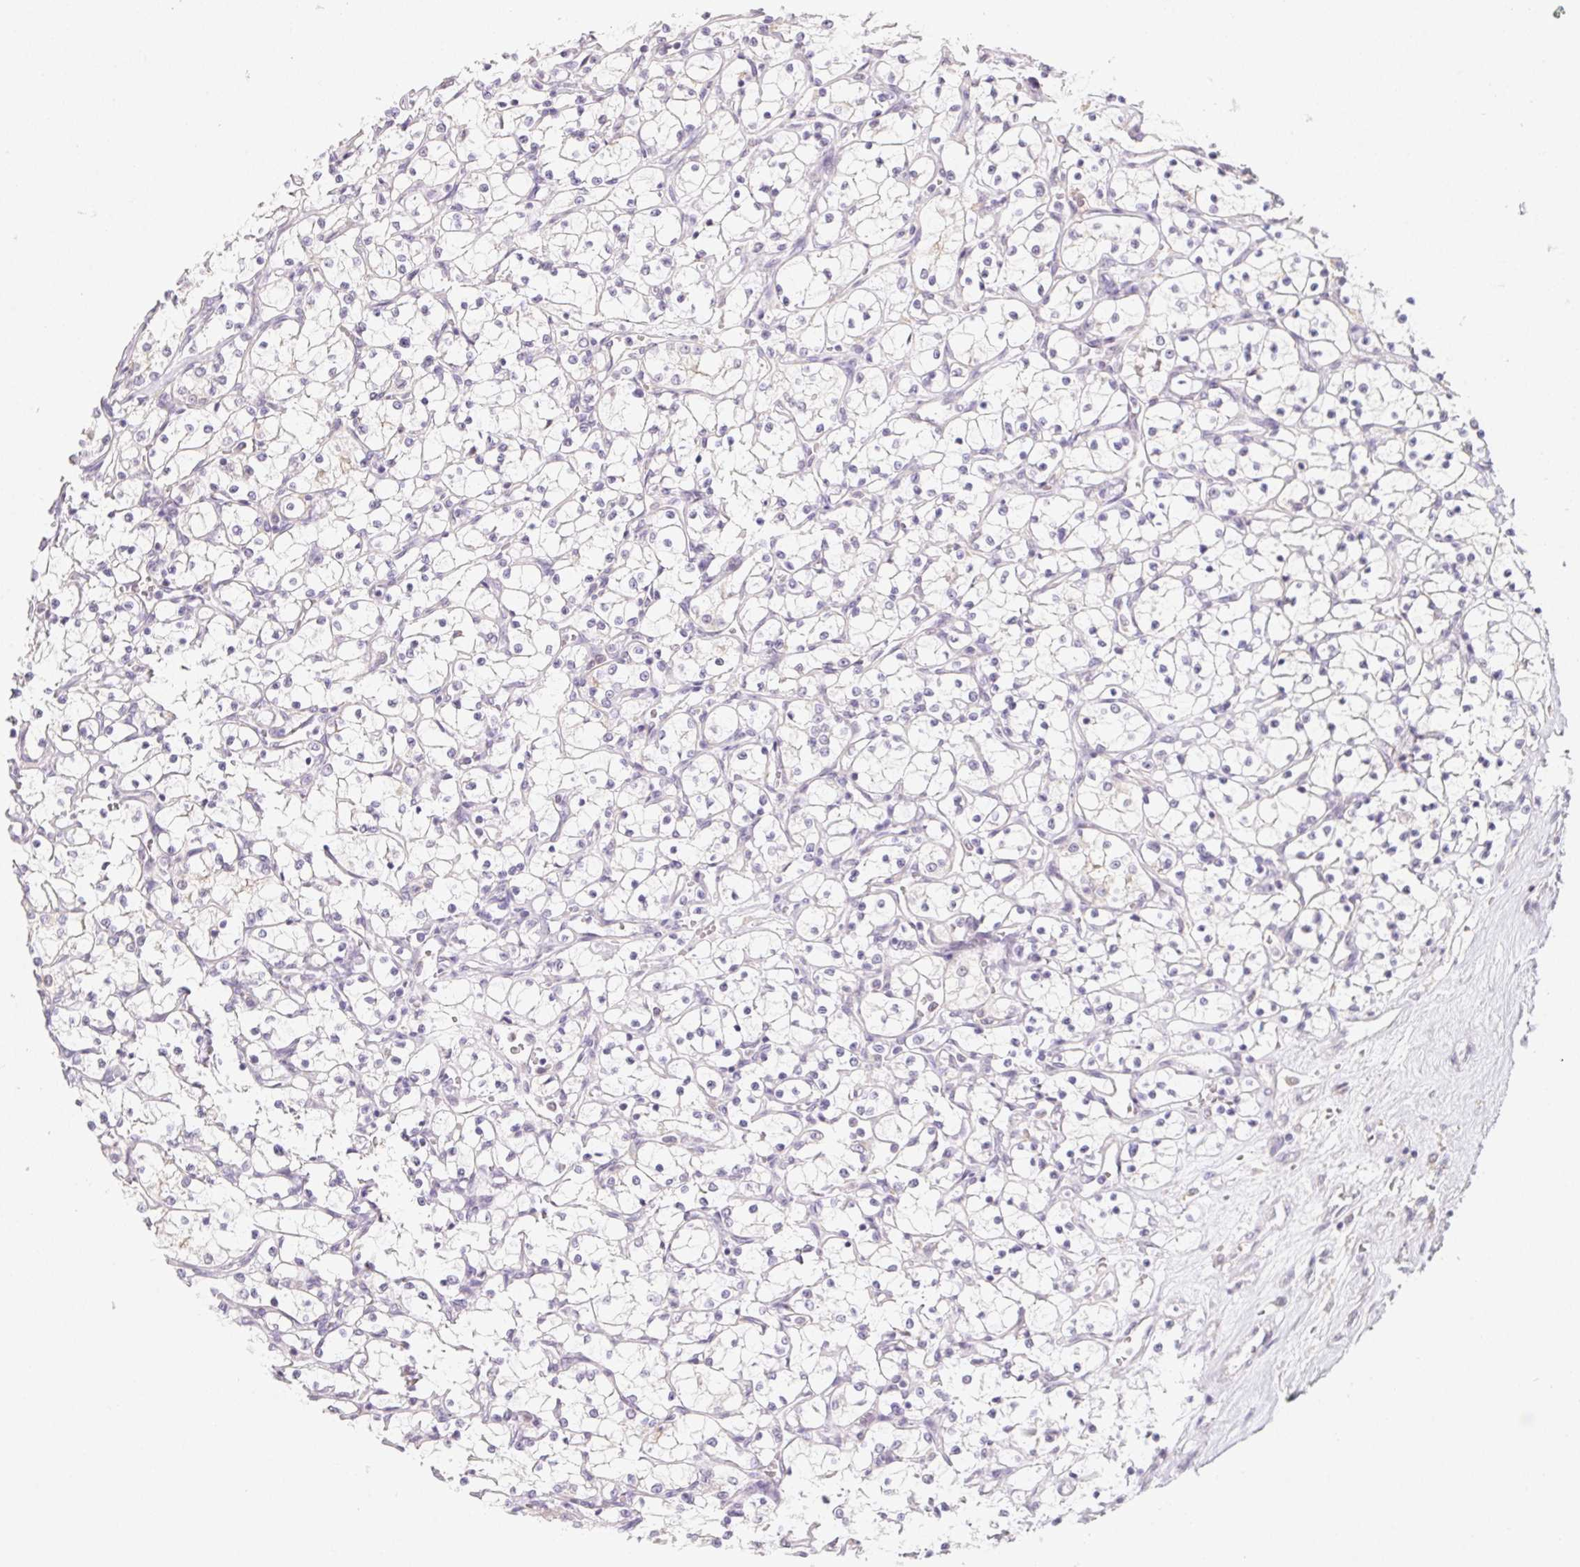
{"staining": {"intensity": "negative", "quantity": "none", "location": "none"}, "tissue": "renal cancer", "cell_type": "Tumor cells", "image_type": "cancer", "snomed": [{"axis": "morphology", "description": "Adenocarcinoma, NOS"}, {"axis": "topography", "description": "Kidney"}], "caption": "This is a micrograph of immunohistochemistry staining of adenocarcinoma (renal), which shows no staining in tumor cells. (DAB immunohistochemistry (IHC), high magnification).", "gene": "SLC6A18", "patient": {"sex": "female", "age": 69}}